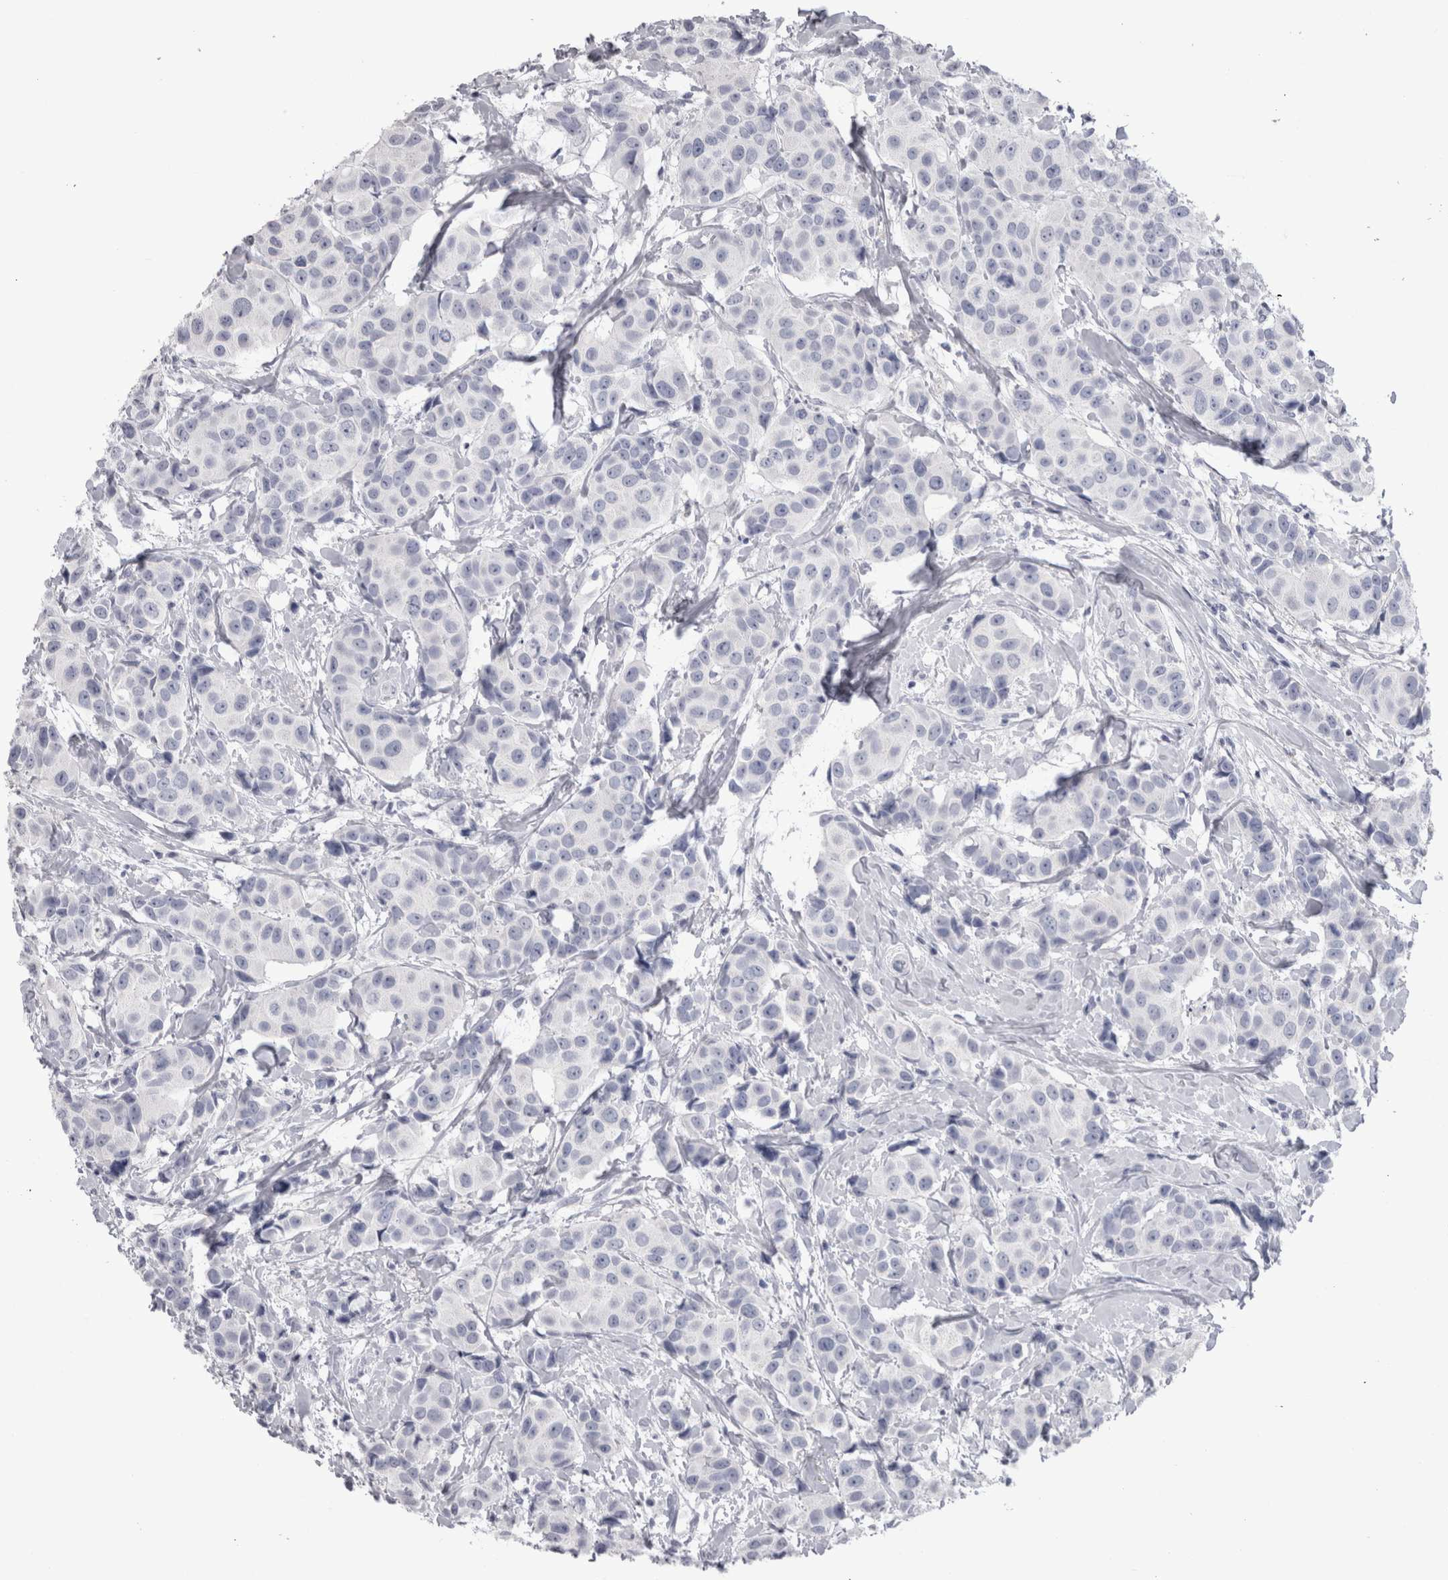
{"staining": {"intensity": "negative", "quantity": "none", "location": "none"}, "tissue": "breast cancer", "cell_type": "Tumor cells", "image_type": "cancer", "snomed": [{"axis": "morphology", "description": "Normal tissue, NOS"}, {"axis": "morphology", "description": "Duct carcinoma"}, {"axis": "topography", "description": "Breast"}], "caption": "Human breast cancer (infiltrating ductal carcinoma) stained for a protein using immunohistochemistry reveals no expression in tumor cells.", "gene": "ADAM2", "patient": {"sex": "female", "age": 39}}